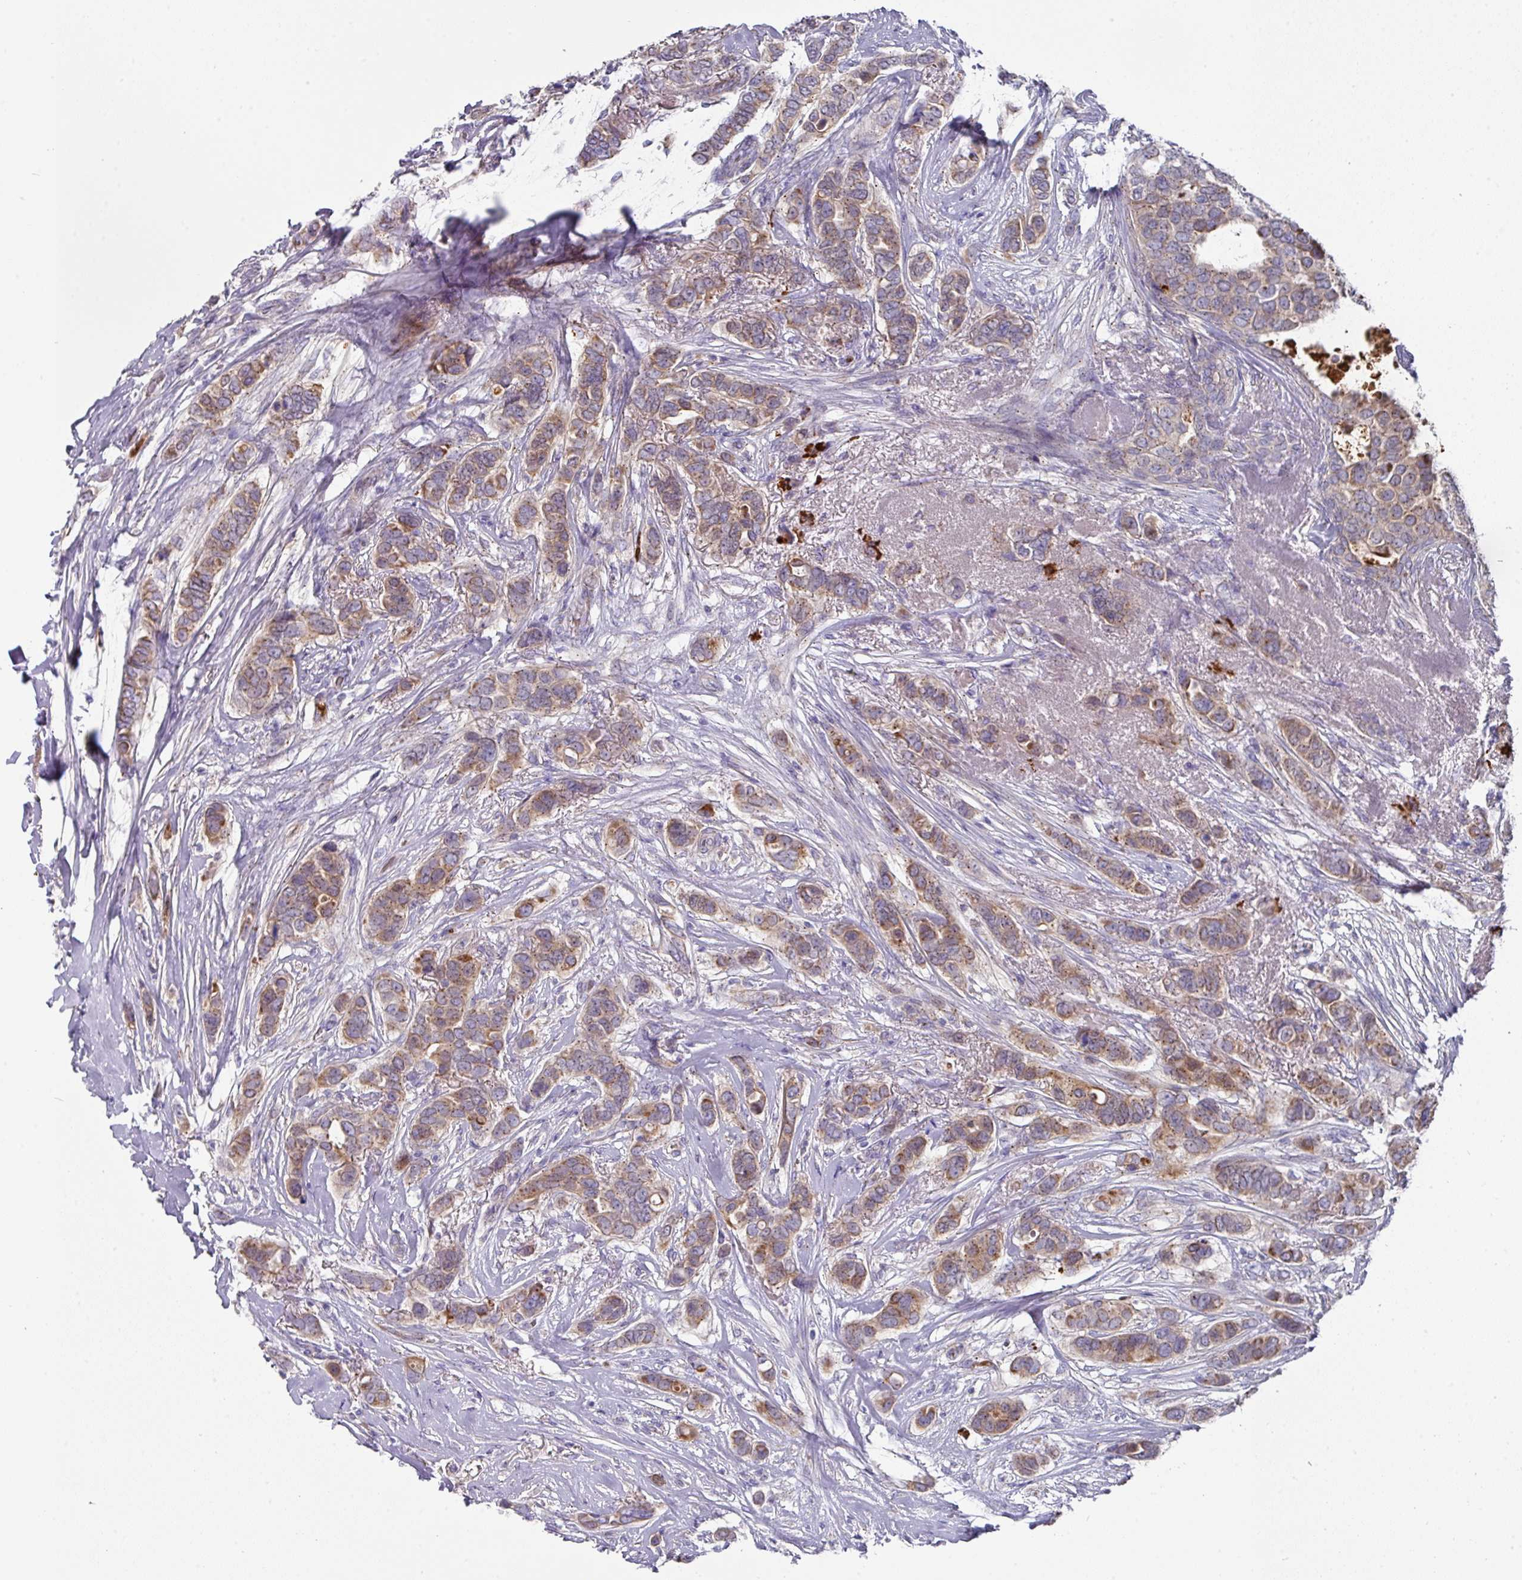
{"staining": {"intensity": "moderate", "quantity": ">75%", "location": "cytoplasmic/membranous"}, "tissue": "breast cancer", "cell_type": "Tumor cells", "image_type": "cancer", "snomed": [{"axis": "morphology", "description": "Lobular carcinoma"}, {"axis": "topography", "description": "Breast"}], "caption": "Breast cancer (lobular carcinoma) tissue displays moderate cytoplasmic/membranous expression in approximately >75% of tumor cells, visualized by immunohistochemistry.", "gene": "IL4R", "patient": {"sex": "female", "age": 51}}